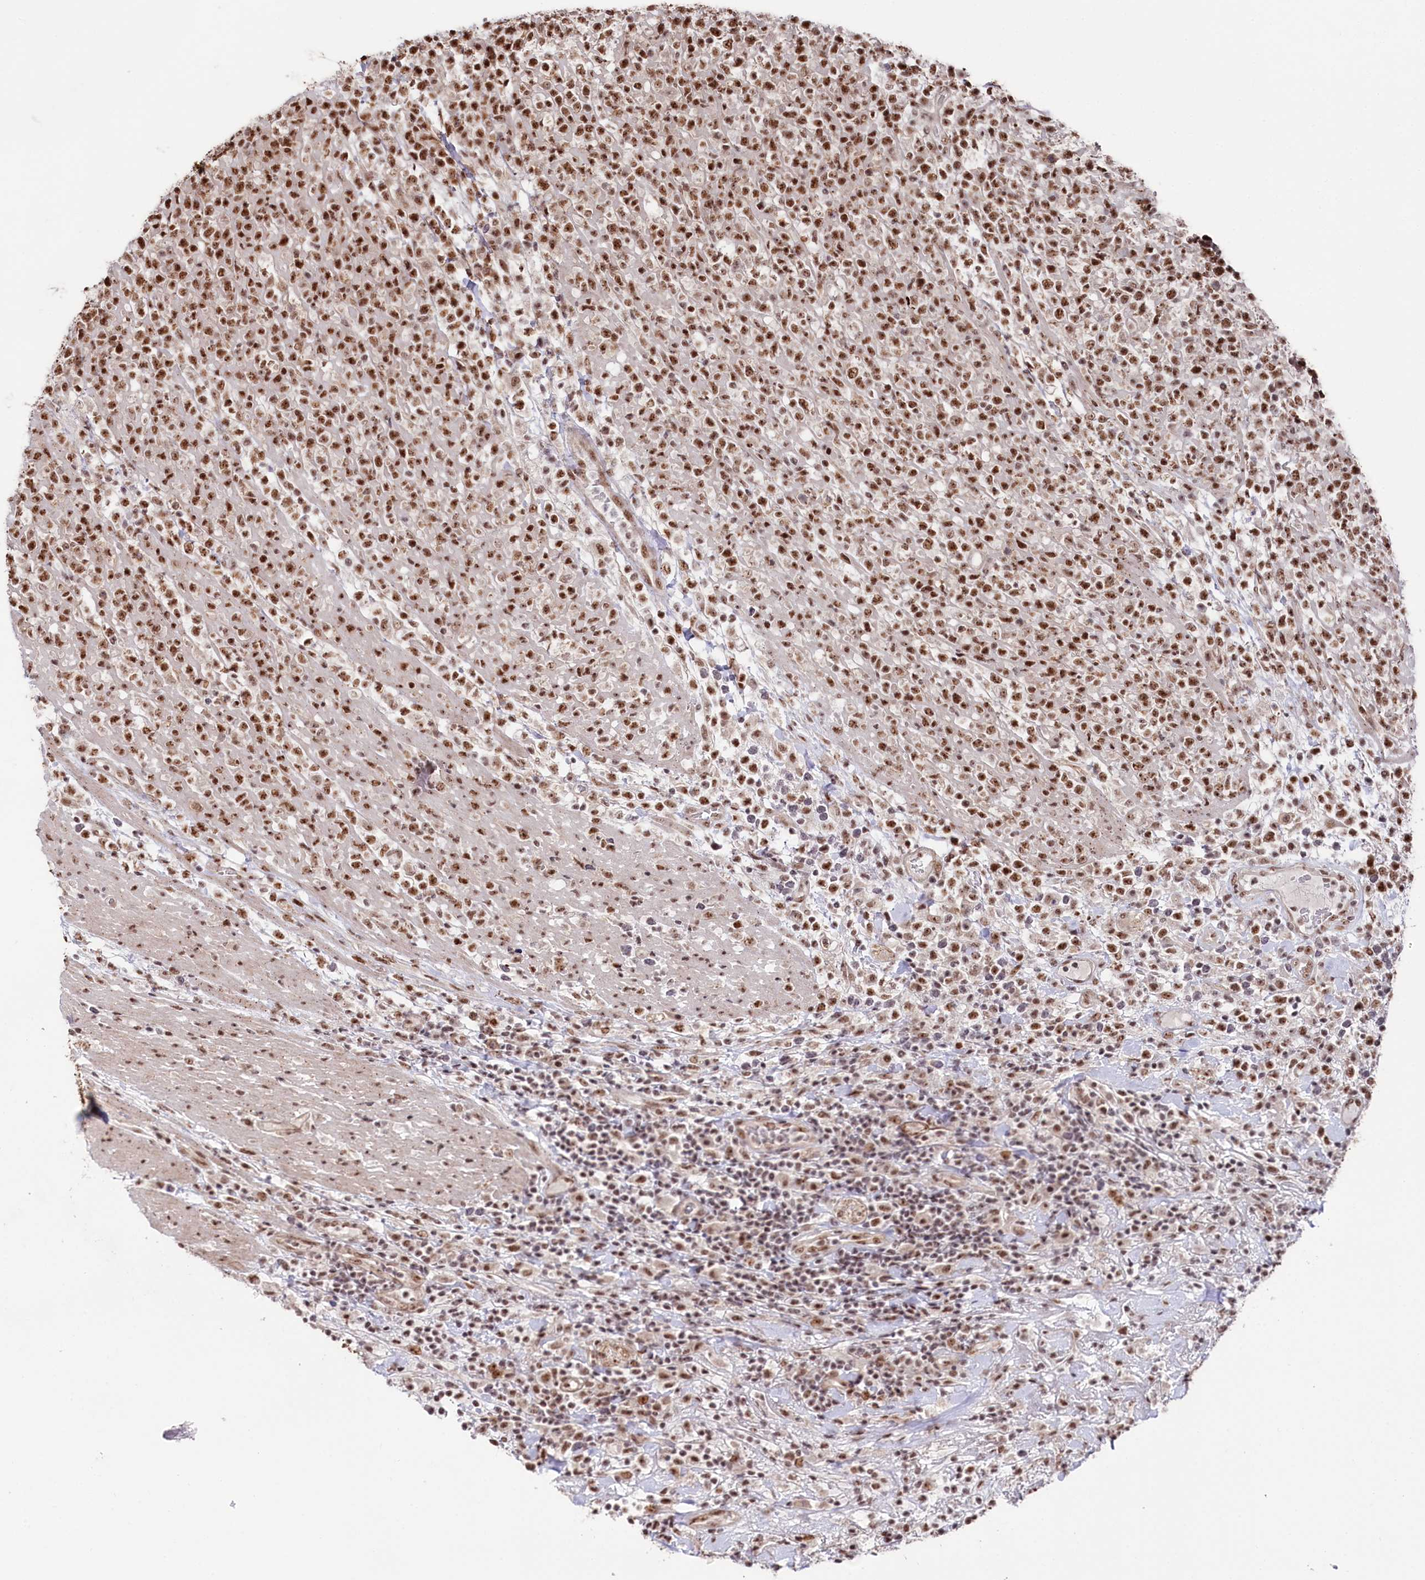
{"staining": {"intensity": "moderate", "quantity": ">75%", "location": "nuclear"}, "tissue": "lymphoma", "cell_type": "Tumor cells", "image_type": "cancer", "snomed": [{"axis": "morphology", "description": "Malignant lymphoma, non-Hodgkin's type, High grade"}, {"axis": "topography", "description": "Colon"}], "caption": "Tumor cells reveal medium levels of moderate nuclear staining in about >75% of cells in human malignant lymphoma, non-Hodgkin's type (high-grade).", "gene": "POLR2H", "patient": {"sex": "female", "age": 53}}